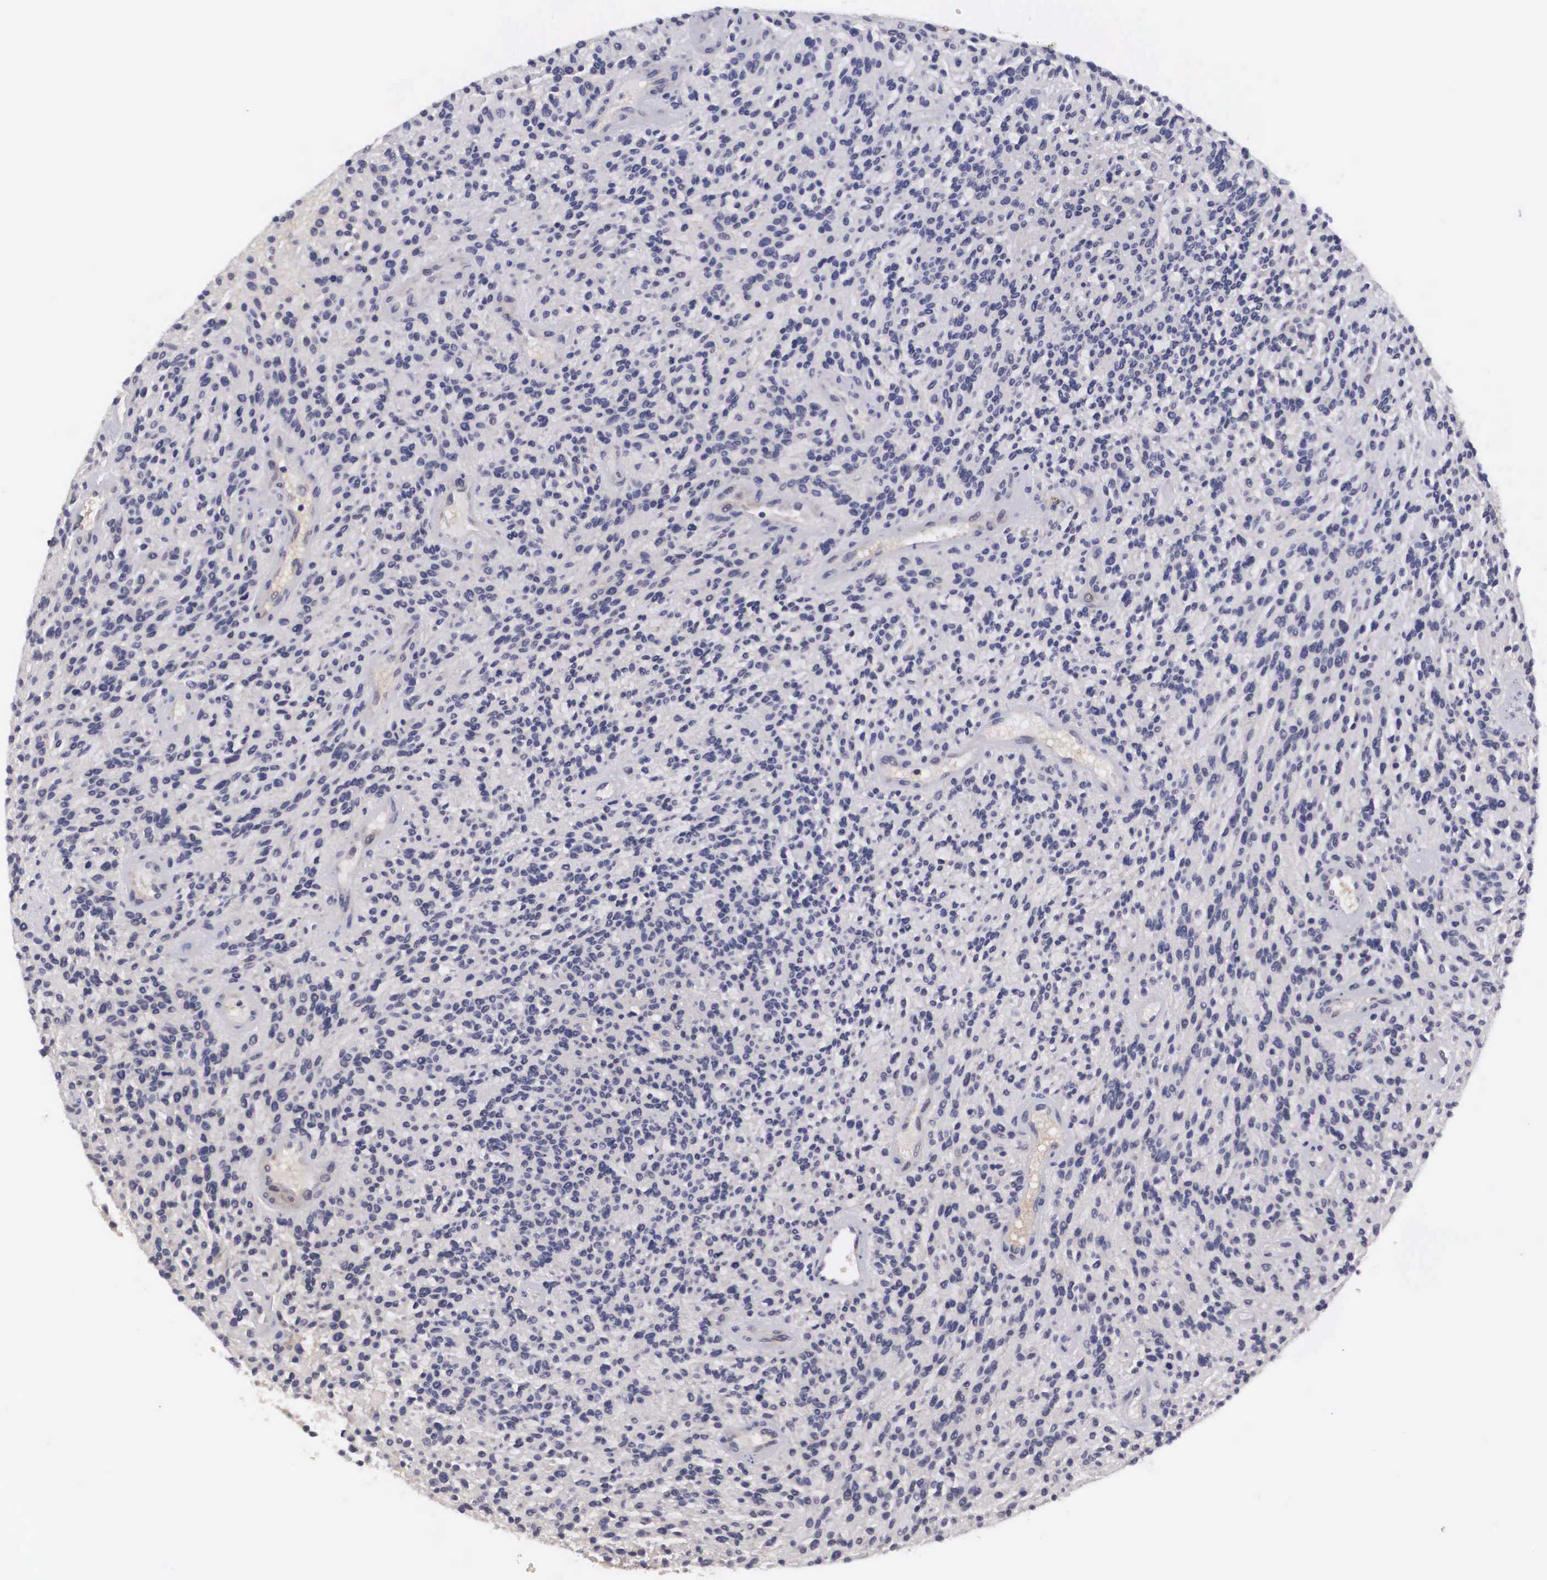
{"staining": {"intensity": "negative", "quantity": "none", "location": "none"}, "tissue": "glioma", "cell_type": "Tumor cells", "image_type": "cancer", "snomed": [{"axis": "morphology", "description": "Glioma, malignant, High grade"}, {"axis": "topography", "description": "Brain"}], "caption": "An immunohistochemistry (IHC) image of glioma is shown. There is no staining in tumor cells of glioma.", "gene": "ADSL", "patient": {"sex": "female", "age": 13}}